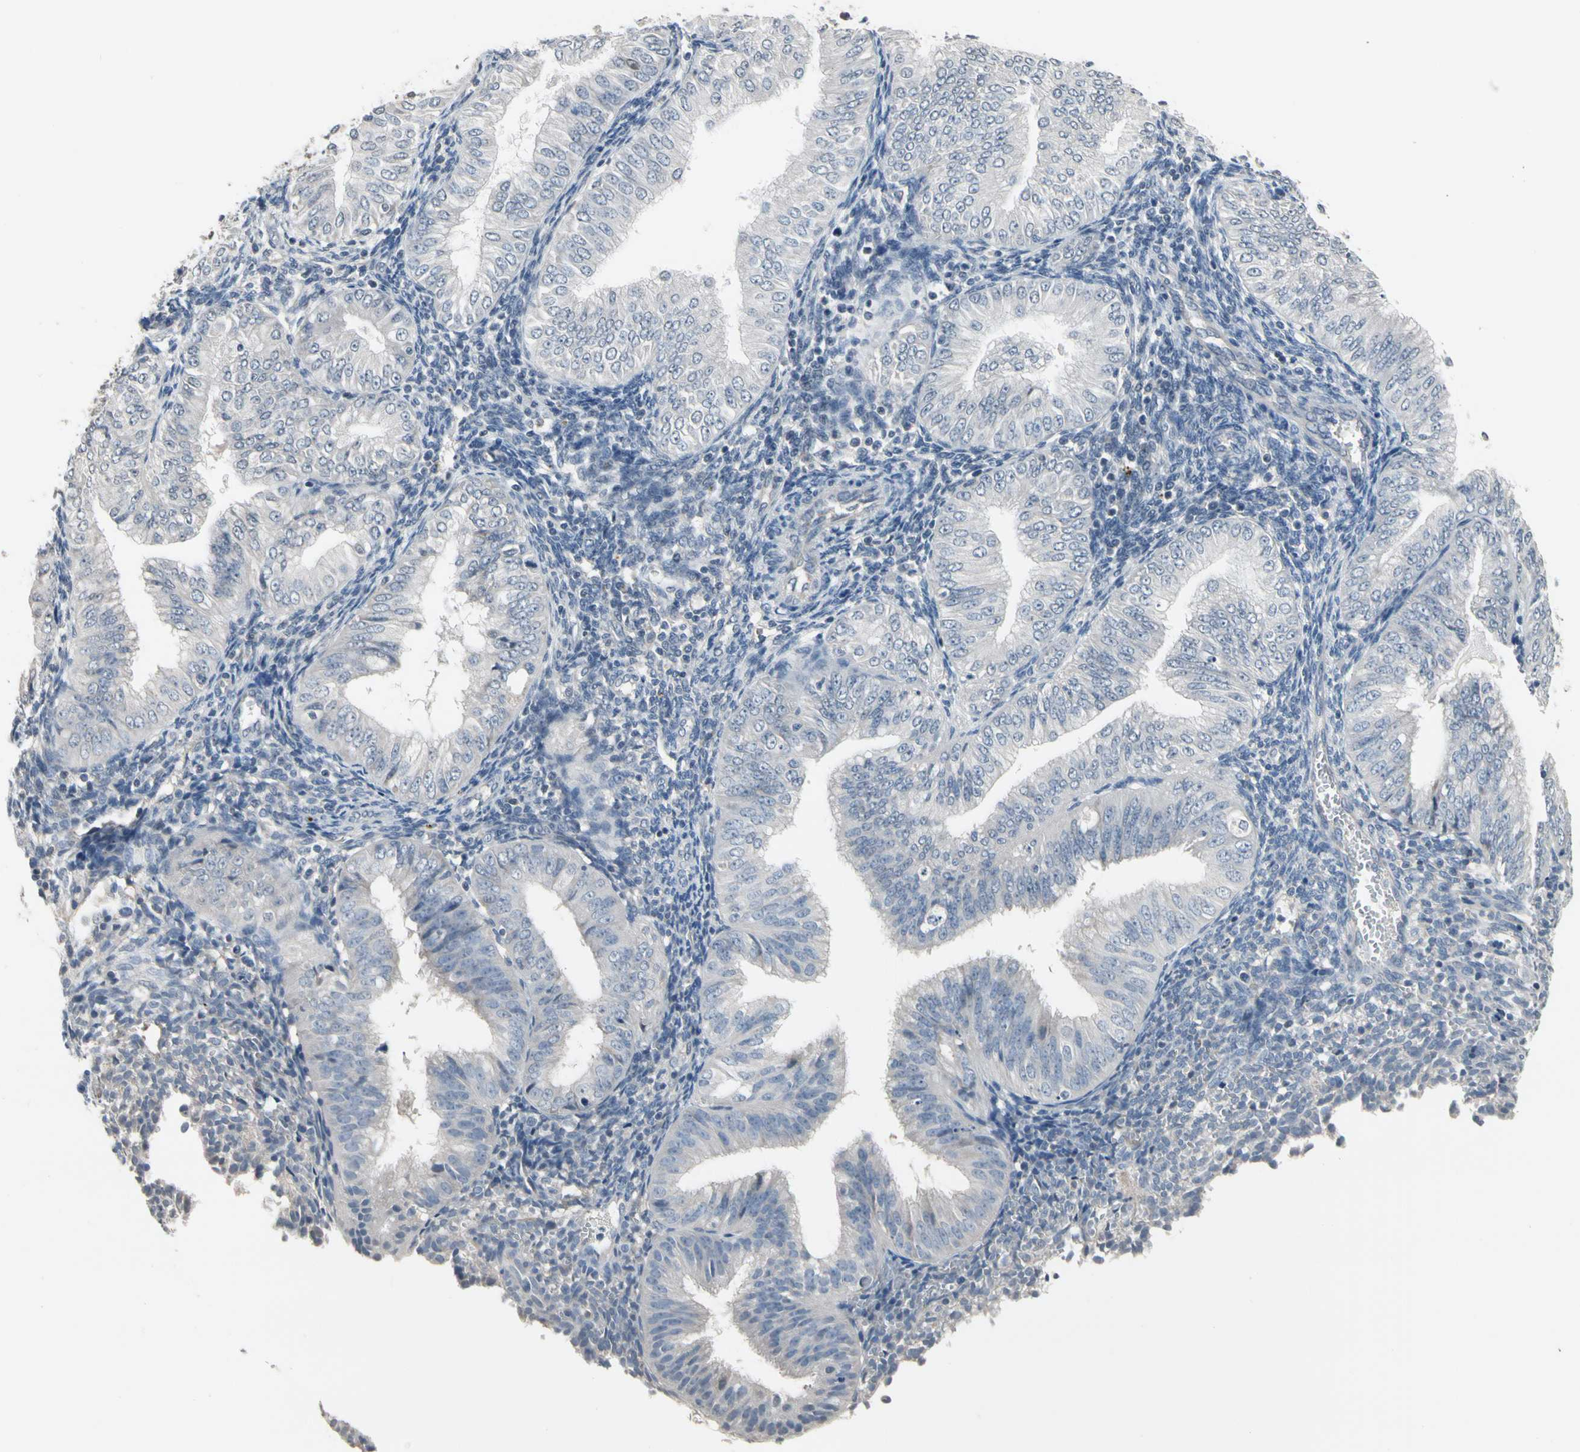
{"staining": {"intensity": "negative", "quantity": "none", "location": "none"}, "tissue": "endometrial cancer", "cell_type": "Tumor cells", "image_type": "cancer", "snomed": [{"axis": "morphology", "description": "Normal tissue, NOS"}, {"axis": "morphology", "description": "Adenocarcinoma, NOS"}, {"axis": "topography", "description": "Endometrium"}], "caption": "Endometrial adenocarcinoma stained for a protein using immunohistochemistry (IHC) exhibits no staining tumor cells.", "gene": "SV2A", "patient": {"sex": "female", "age": 53}}